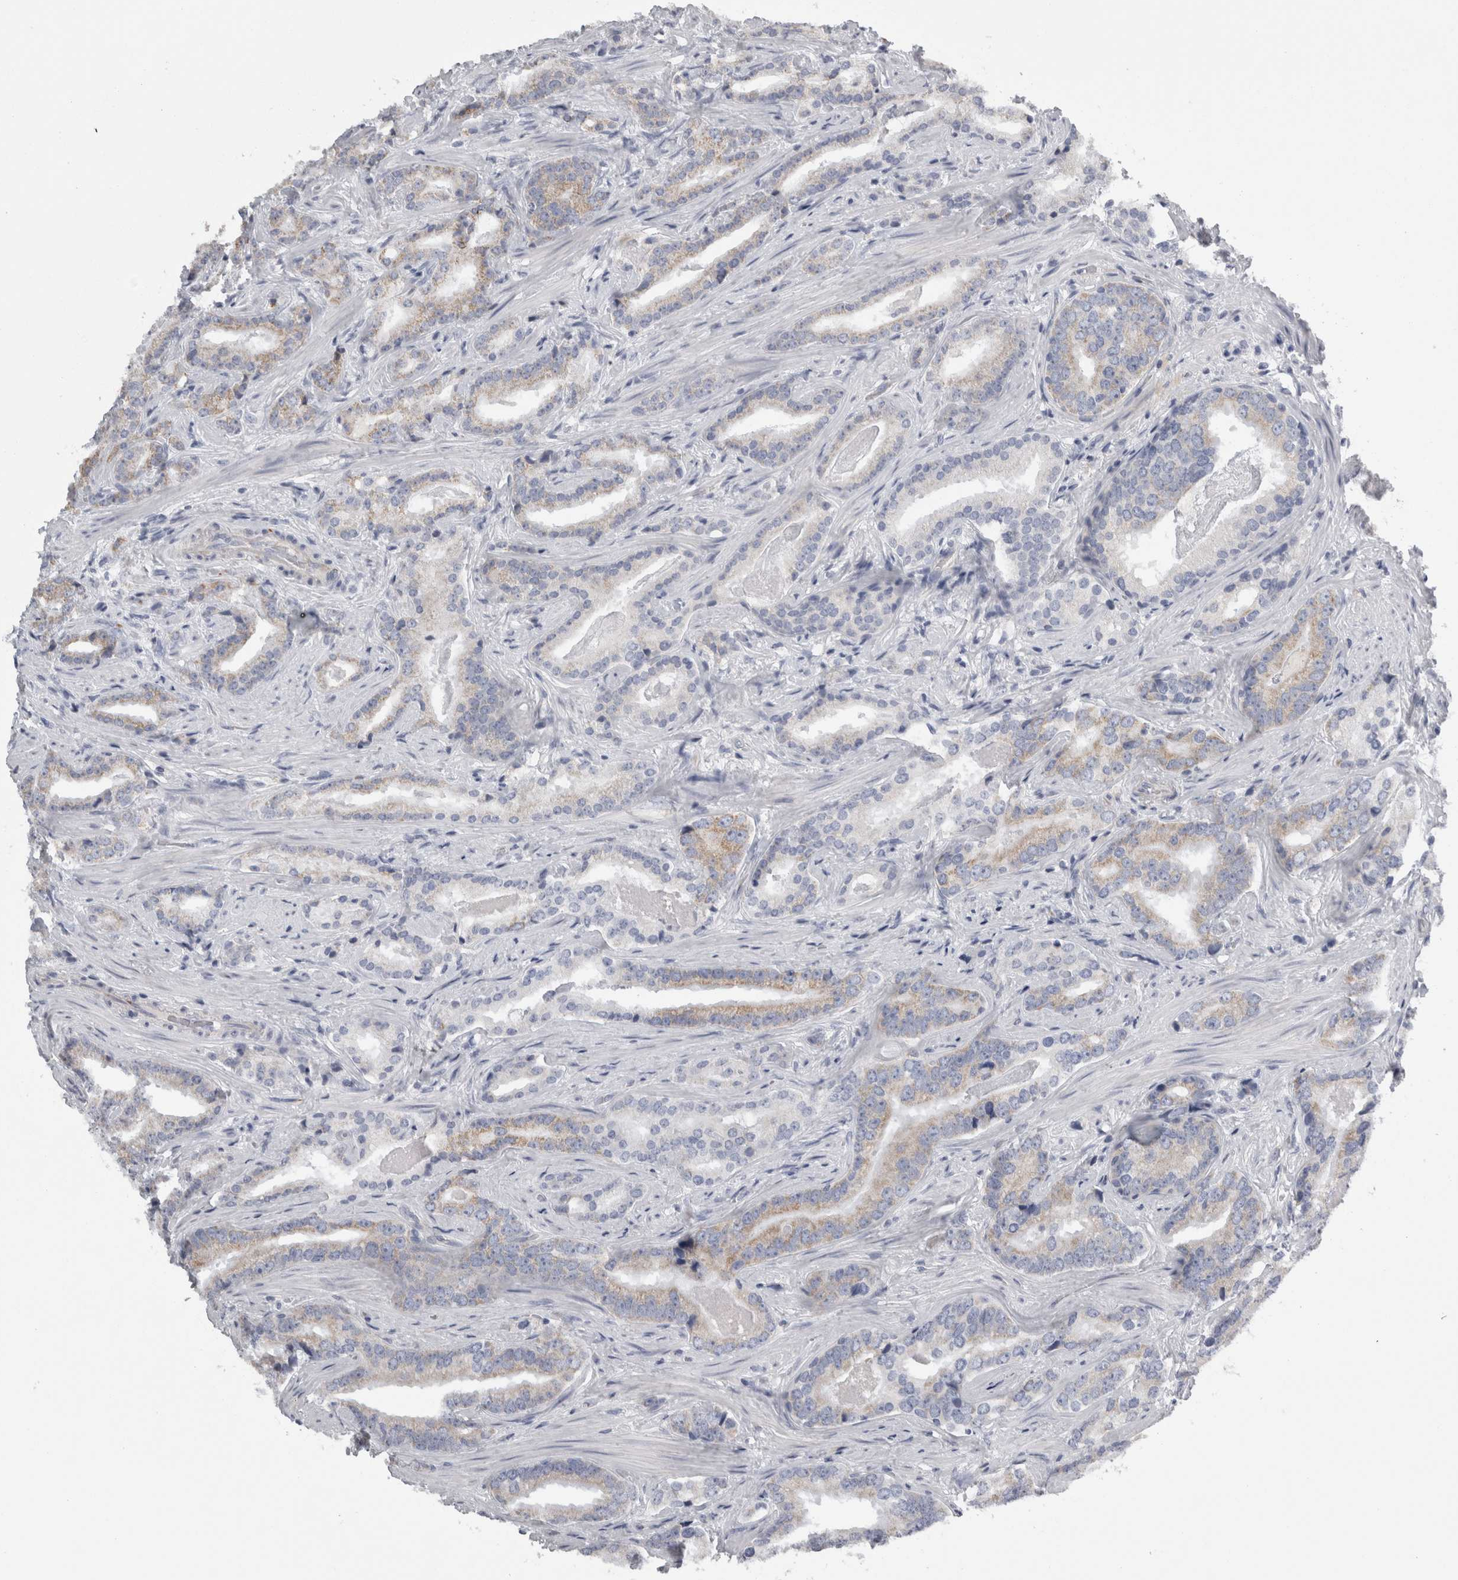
{"staining": {"intensity": "weak", "quantity": "<25%", "location": "cytoplasmic/membranous"}, "tissue": "prostate cancer", "cell_type": "Tumor cells", "image_type": "cancer", "snomed": [{"axis": "morphology", "description": "Adenocarcinoma, Low grade"}, {"axis": "topography", "description": "Prostate"}], "caption": "DAB (3,3'-diaminobenzidine) immunohistochemical staining of prostate low-grade adenocarcinoma demonstrates no significant staining in tumor cells.", "gene": "TCAP", "patient": {"sex": "male", "age": 67}}